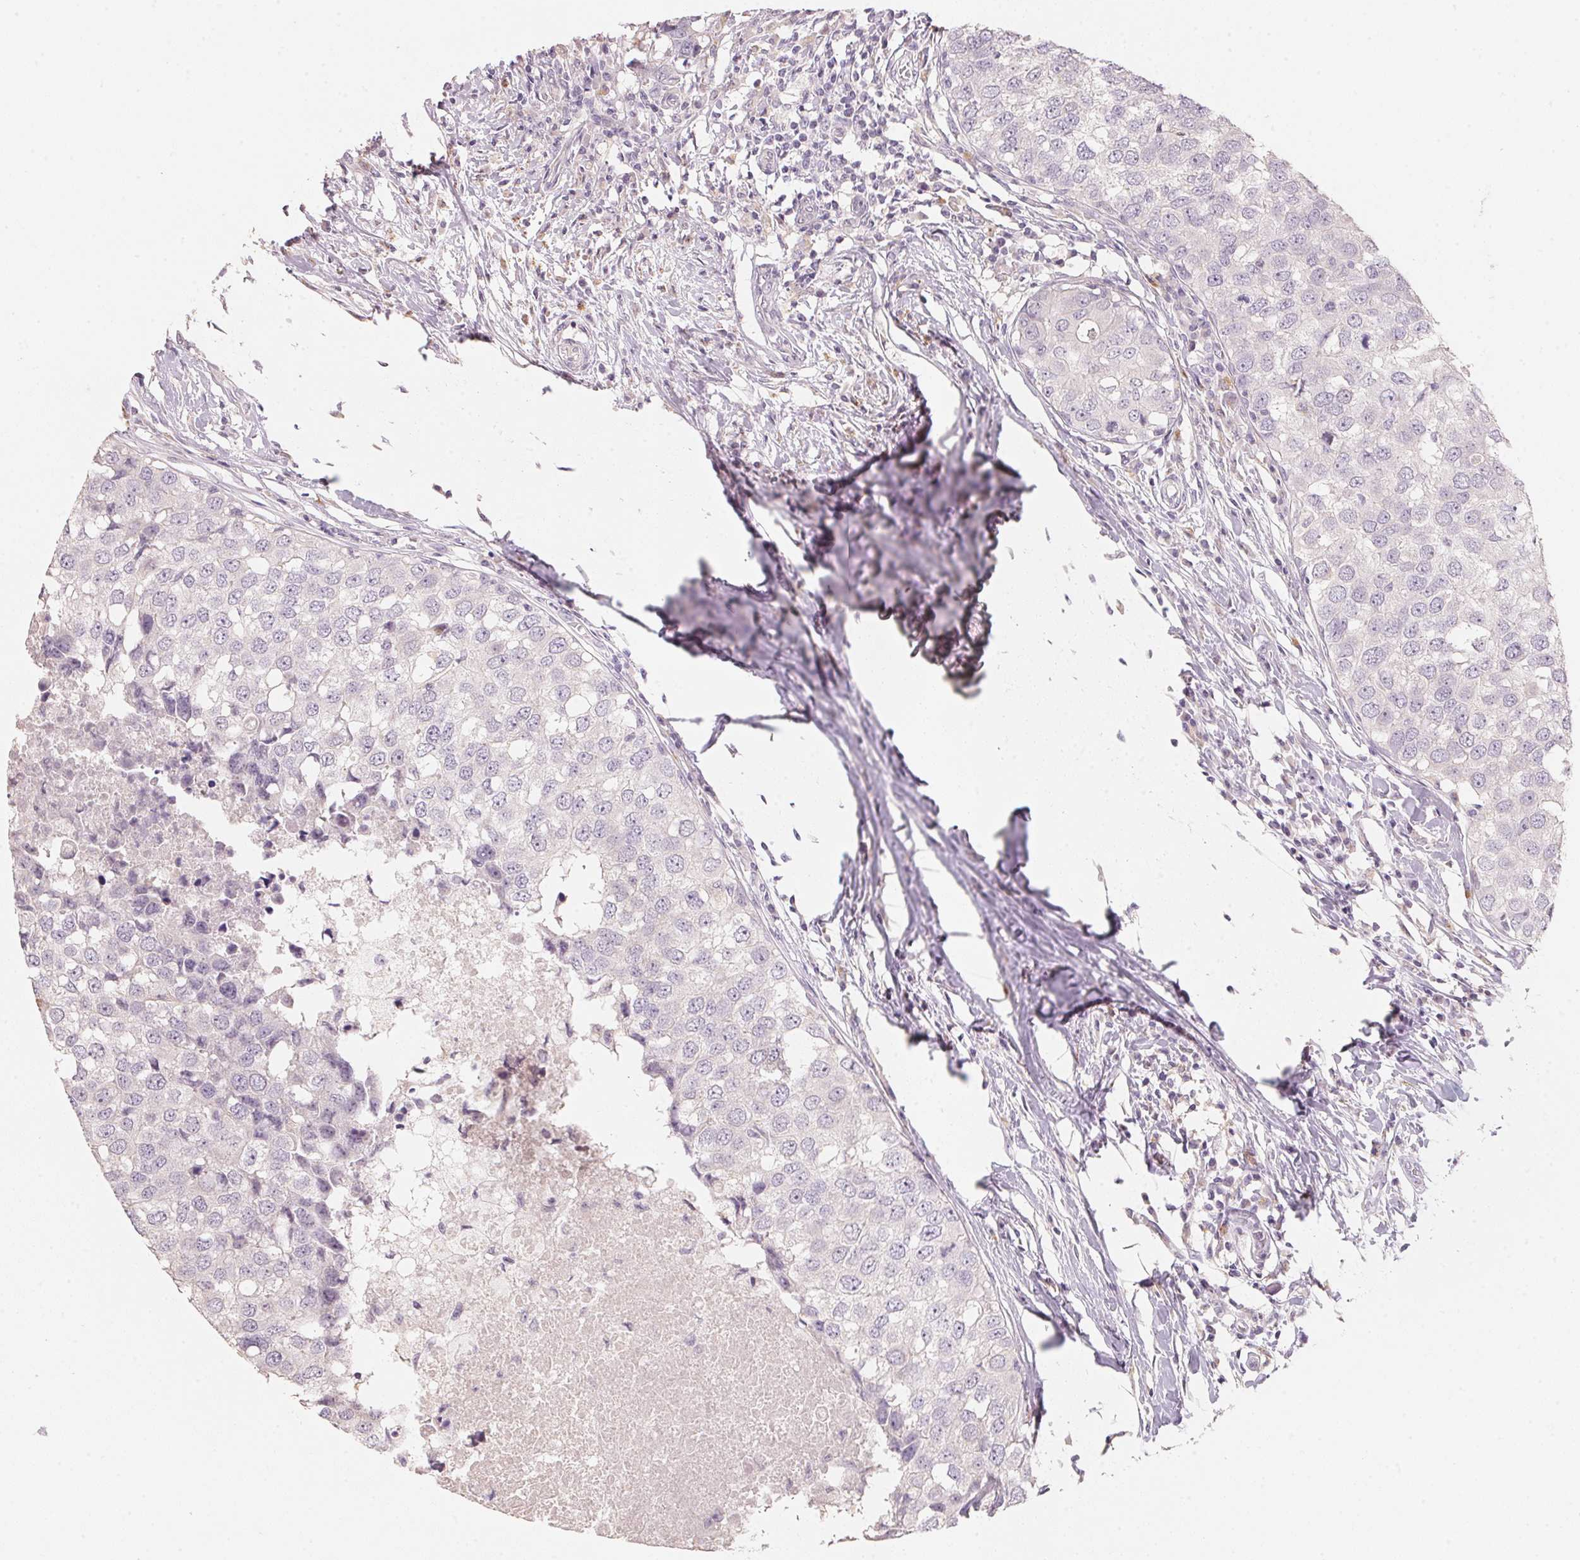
{"staining": {"intensity": "negative", "quantity": "none", "location": "none"}, "tissue": "breast cancer", "cell_type": "Tumor cells", "image_type": "cancer", "snomed": [{"axis": "morphology", "description": "Duct carcinoma"}, {"axis": "topography", "description": "Breast"}], "caption": "Protein analysis of breast invasive ductal carcinoma reveals no significant positivity in tumor cells. The staining is performed using DAB (3,3'-diaminobenzidine) brown chromogen with nuclei counter-stained in using hematoxylin.", "gene": "TREH", "patient": {"sex": "female", "age": 27}}